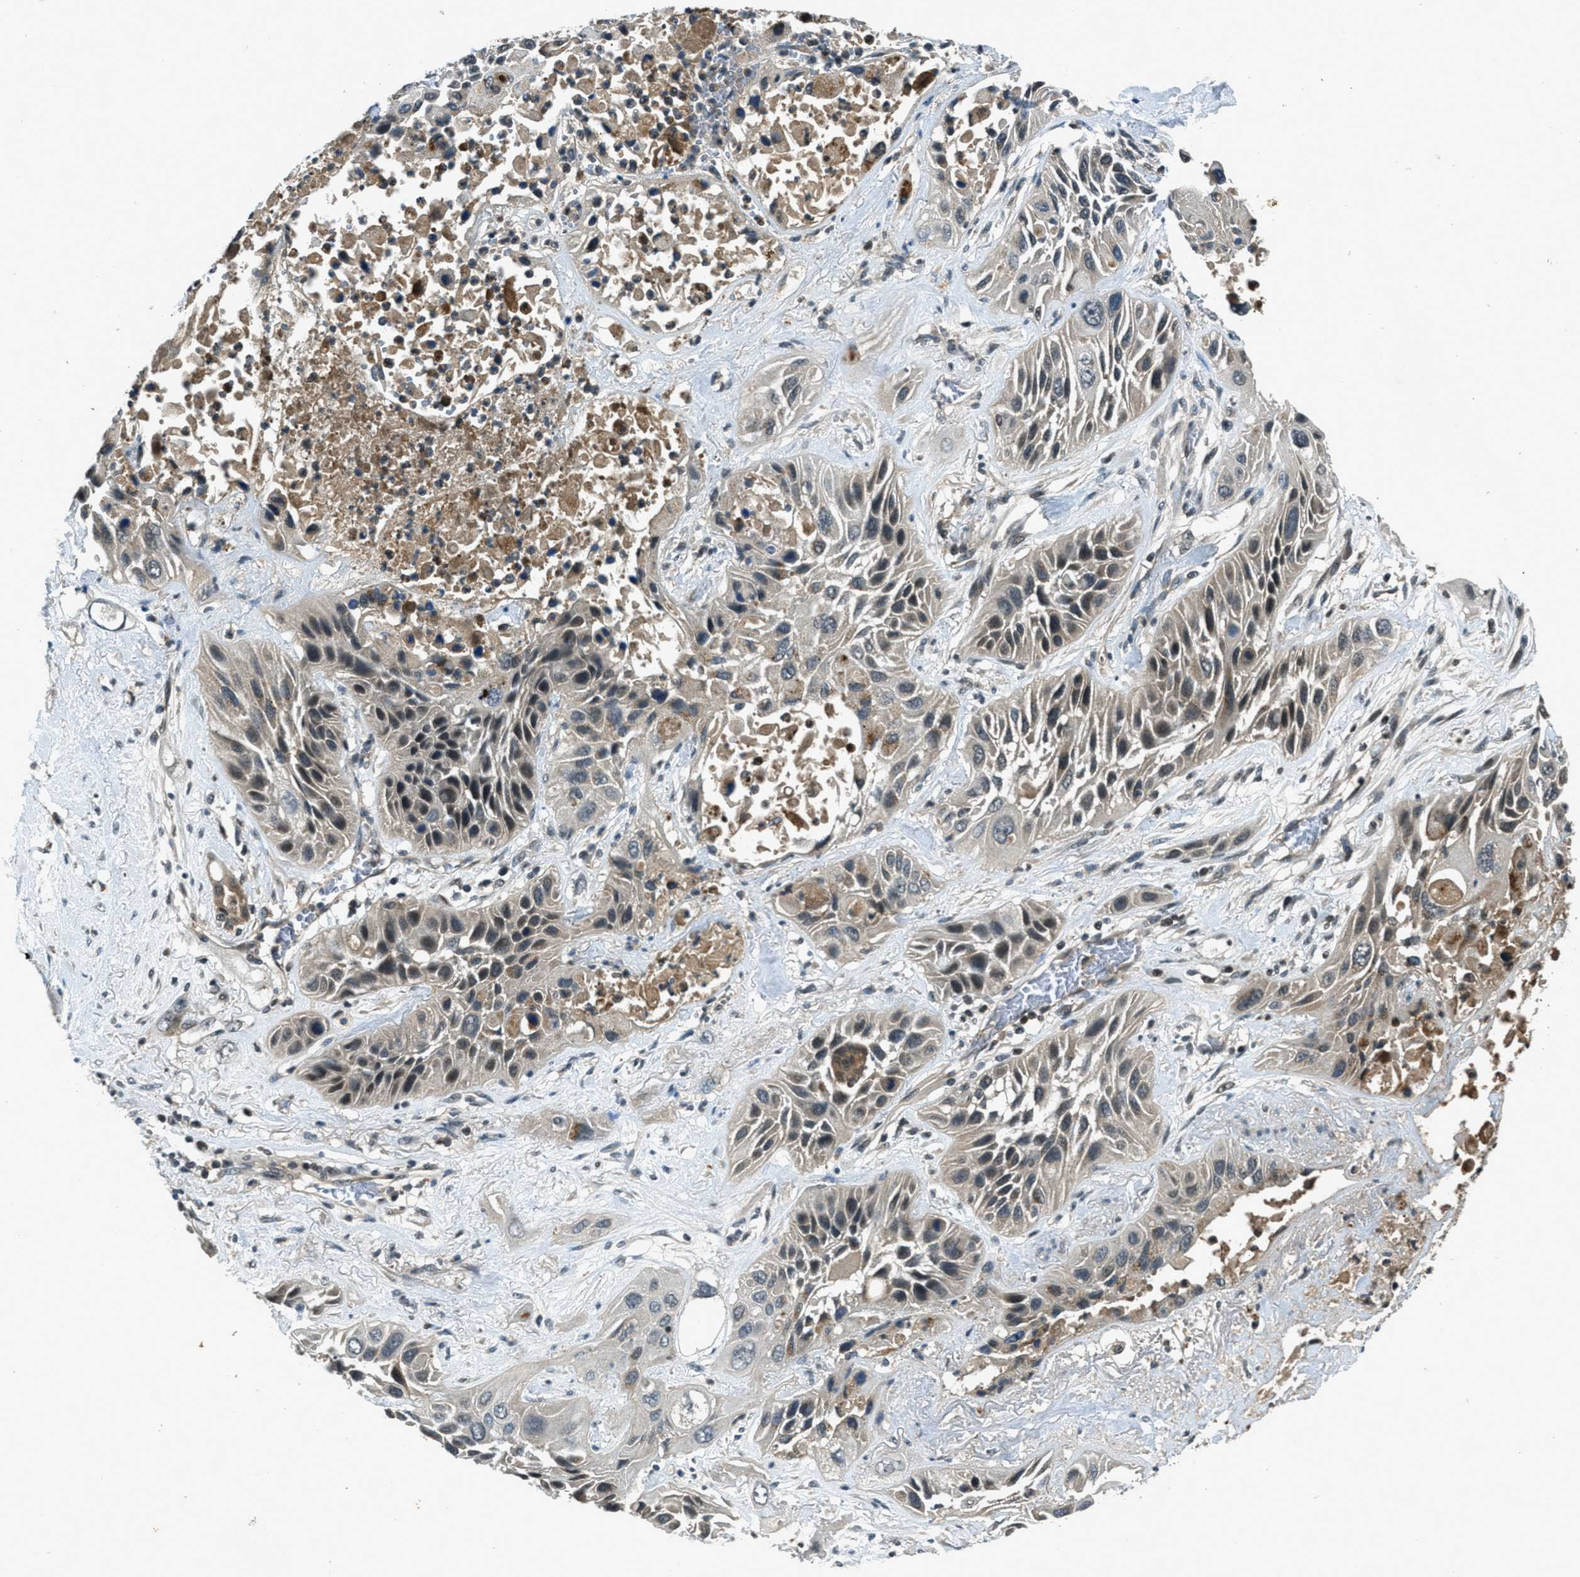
{"staining": {"intensity": "moderate", "quantity": "<25%", "location": "nuclear"}, "tissue": "lung cancer", "cell_type": "Tumor cells", "image_type": "cancer", "snomed": [{"axis": "morphology", "description": "Squamous cell carcinoma, NOS"}, {"axis": "topography", "description": "Lung"}], "caption": "This is a histology image of immunohistochemistry staining of squamous cell carcinoma (lung), which shows moderate positivity in the nuclear of tumor cells.", "gene": "DUSP6", "patient": {"sex": "female", "age": 76}}